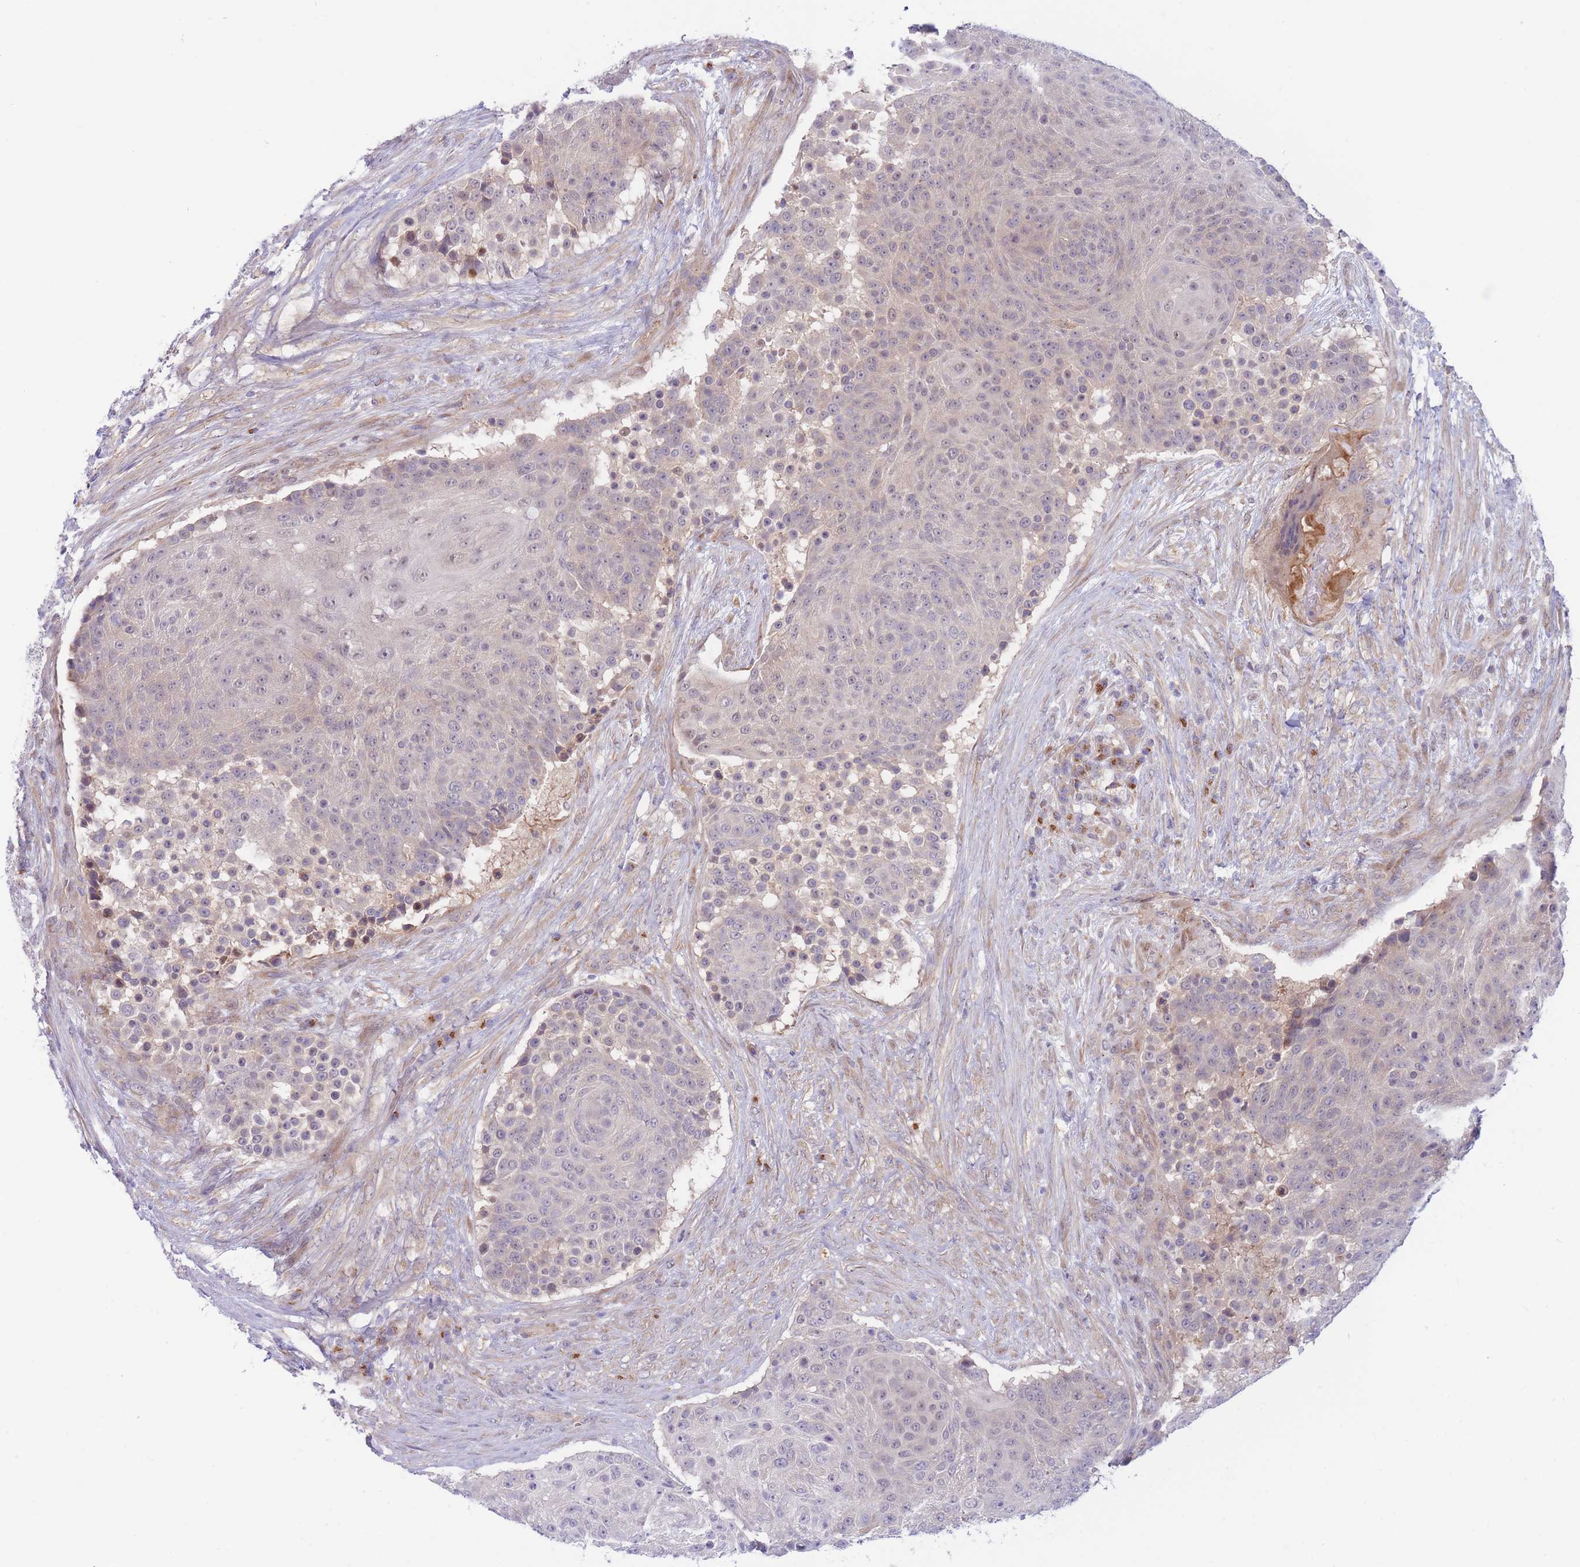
{"staining": {"intensity": "negative", "quantity": "none", "location": "none"}, "tissue": "urothelial cancer", "cell_type": "Tumor cells", "image_type": "cancer", "snomed": [{"axis": "morphology", "description": "Urothelial carcinoma, High grade"}, {"axis": "topography", "description": "Urinary bladder"}], "caption": "The micrograph reveals no staining of tumor cells in urothelial cancer.", "gene": "APOL4", "patient": {"sex": "female", "age": 63}}